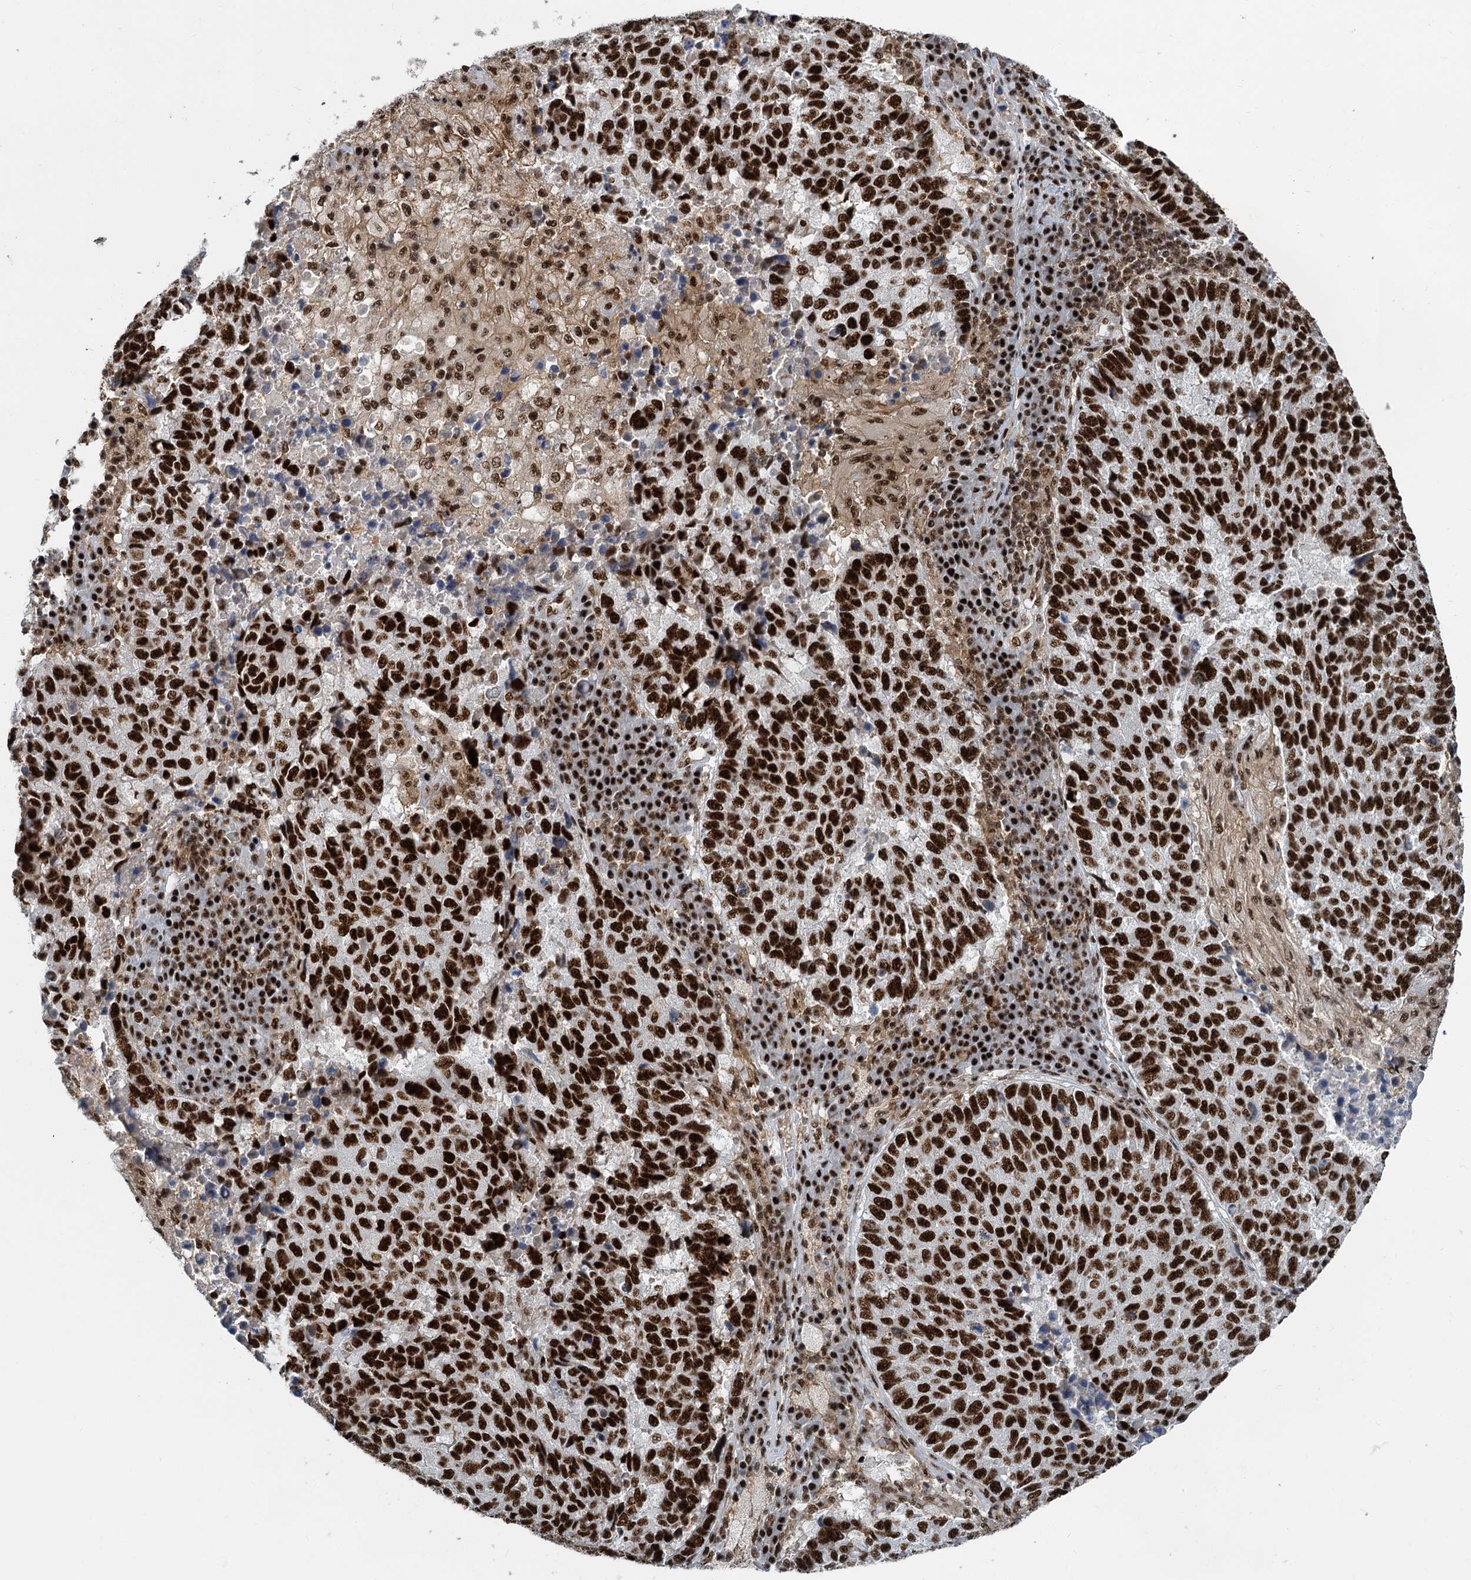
{"staining": {"intensity": "strong", "quantity": ">75%", "location": "nuclear"}, "tissue": "lung cancer", "cell_type": "Tumor cells", "image_type": "cancer", "snomed": [{"axis": "morphology", "description": "Squamous cell carcinoma, NOS"}, {"axis": "topography", "description": "Lung"}], "caption": "IHC micrograph of neoplastic tissue: human lung cancer (squamous cell carcinoma) stained using IHC reveals high levels of strong protein expression localized specifically in the nuclear of tumor cells, appearing as a nuclear brown color.", "gene": "RBM26", "patient": {"sex": "male", "age": 73}}